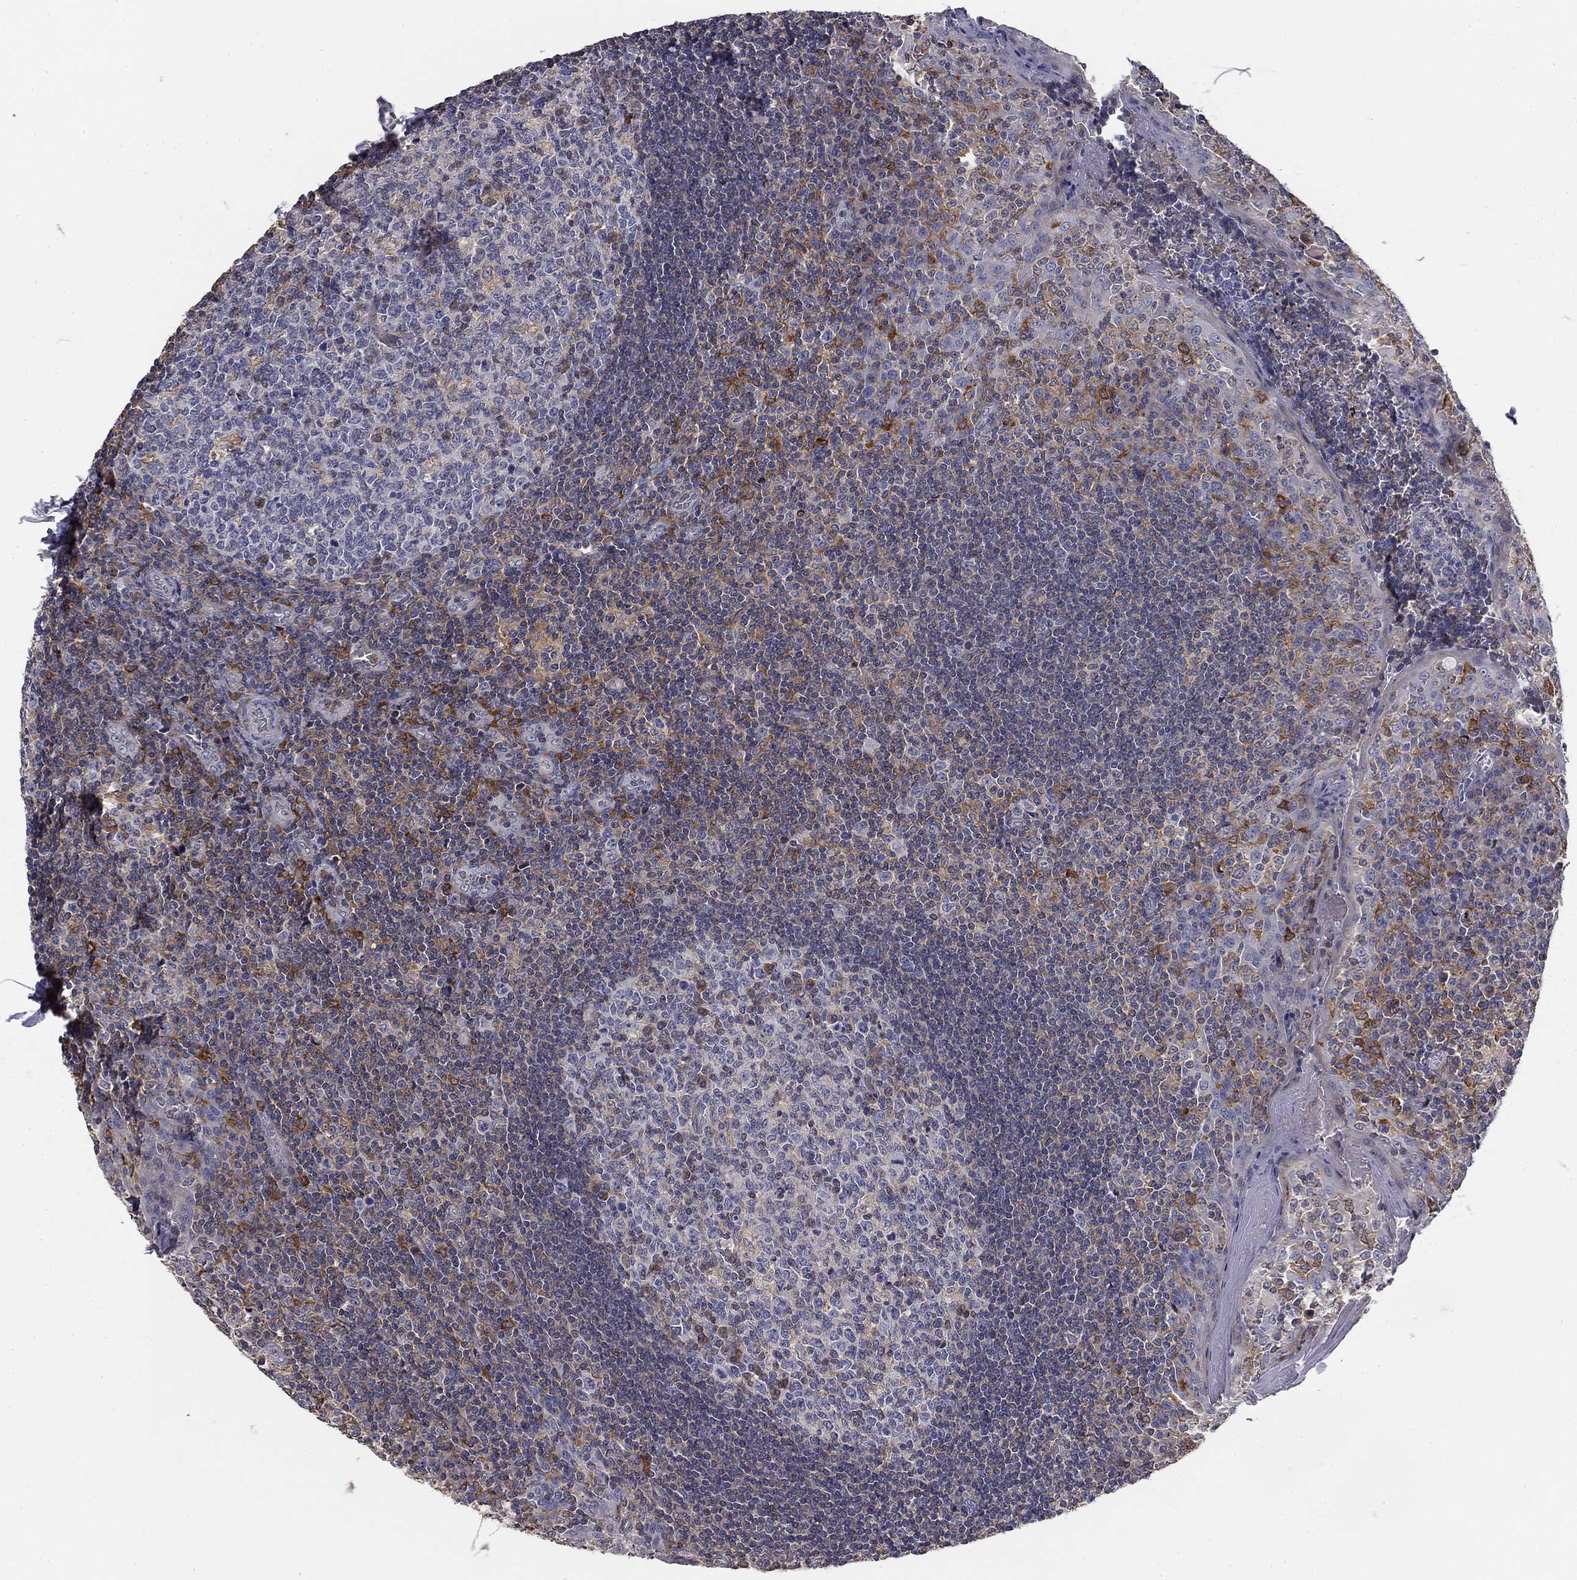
{"staining": {"intensity": "moderate", "quantity": "<25%", "location": "cytoplasmic/membranous"}, "tissue": "tonsil", "cell_type": "Germinal center cells", "image_type": "normal", "snomed": [{"axis": "morphology", "description": "Normal tissue, NOS"}, {"axis": "topography", "description": "Tonsil"}], "caption": "High-magnification brightfield microscopy of benign tonsil stained with DAB (3,3'-diaminobenzidine) (brown) and counterstained with hematoxylin (blue). germinal center cells exhibit moderate cytoplasmic/membranous positivity is seen in approximately<25% of cells.", "gene": "PLCB2", "patient": {"sex": "female", "age": 13}}